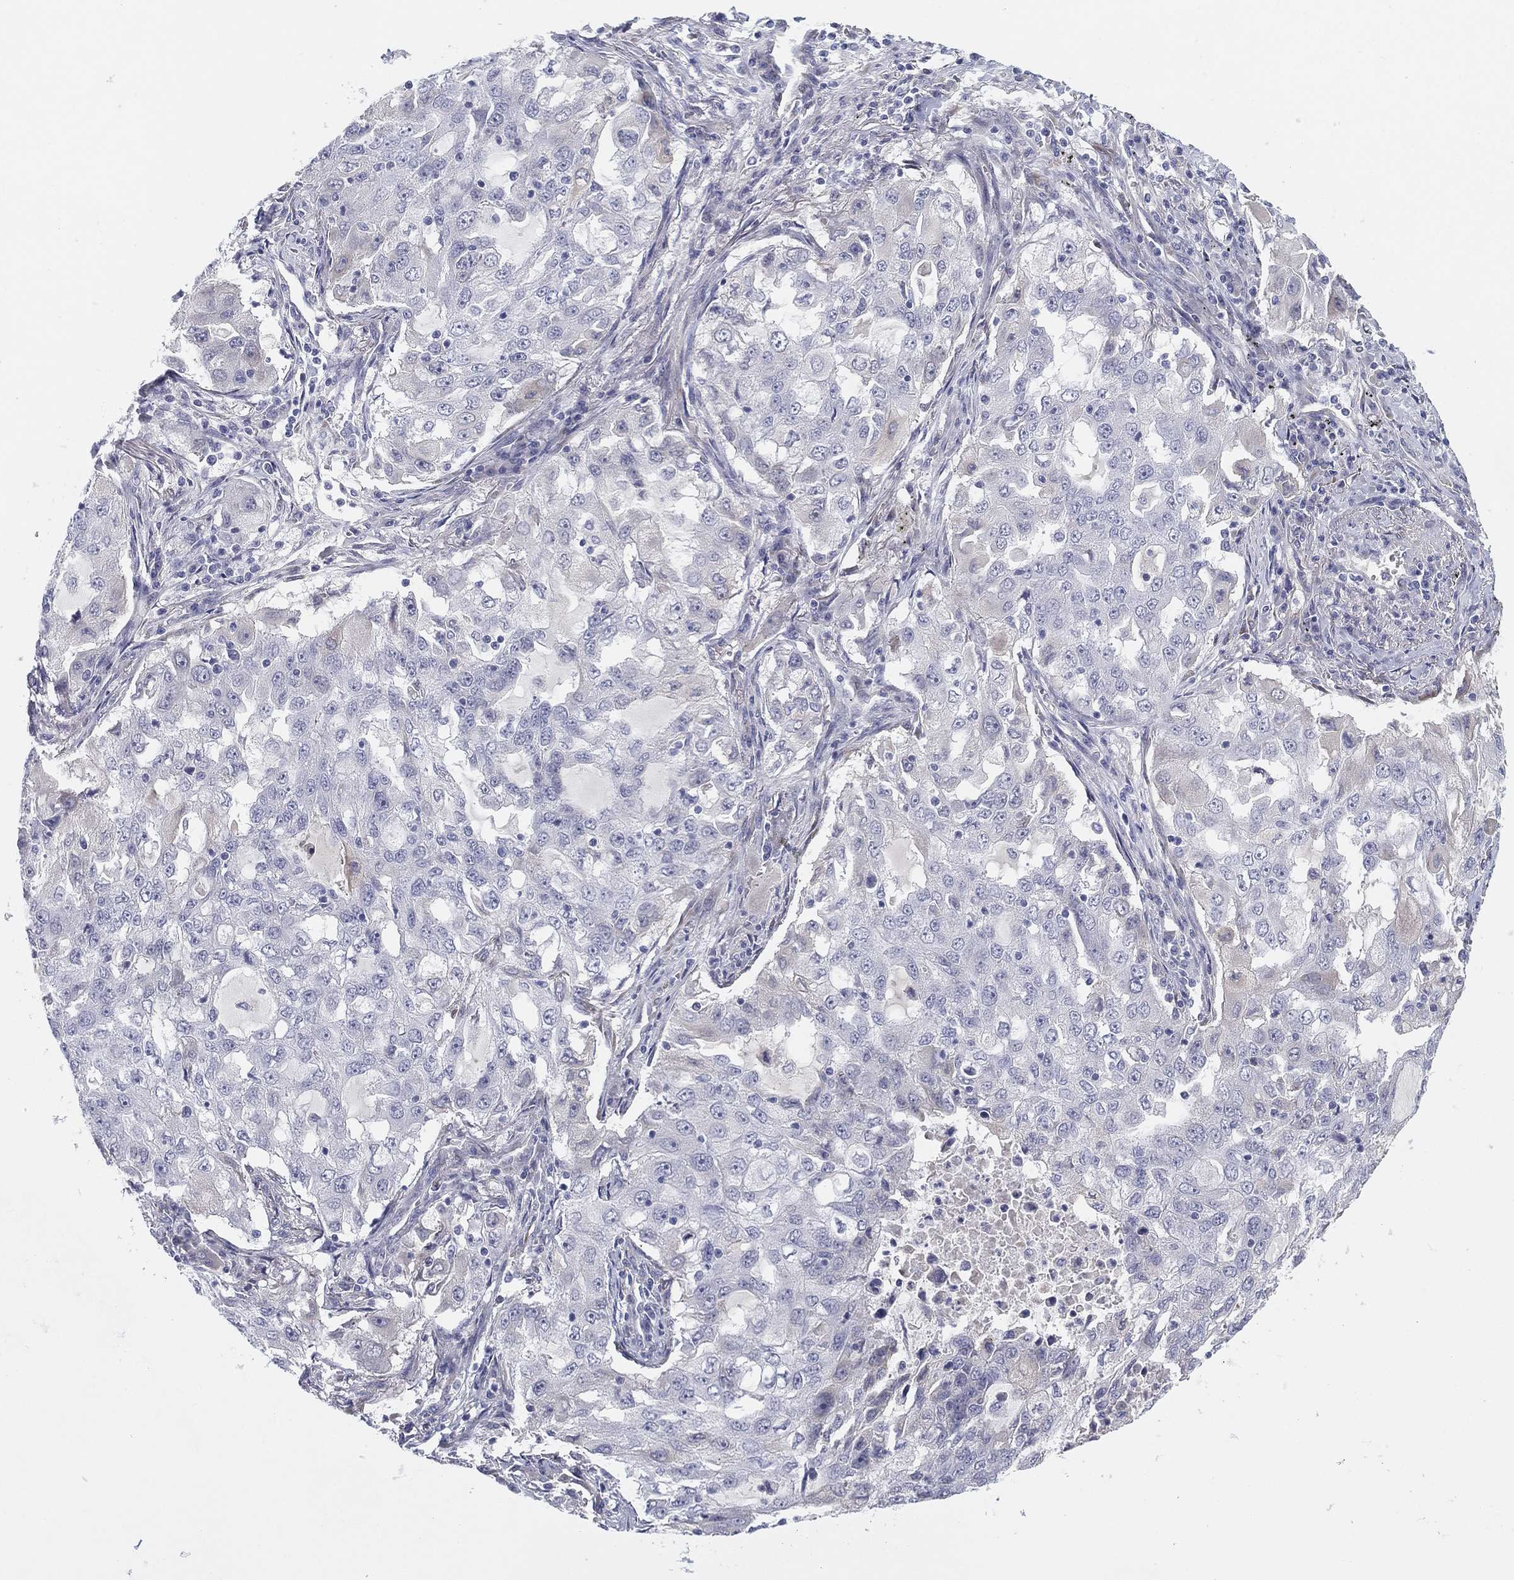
{"staining": {"intensity": "negative", "quantity": "none", "location": "none"}, "tissue": "lung cancer", "cell_type": "Tumor cells", "image_type": "cancer", "snomed": [{"axis": "morphology", "description": "Adenocarcinoma, NOS"}, {"axis": "topography", "description": "Lung"}], "caption": "Immunohistochemistry image of lung adenocarcinoma stained for a protein (brown), which reveals no expression in tumor cells.", "gene": "MLF1", "patient": {"sex": "female", "age": 61}}